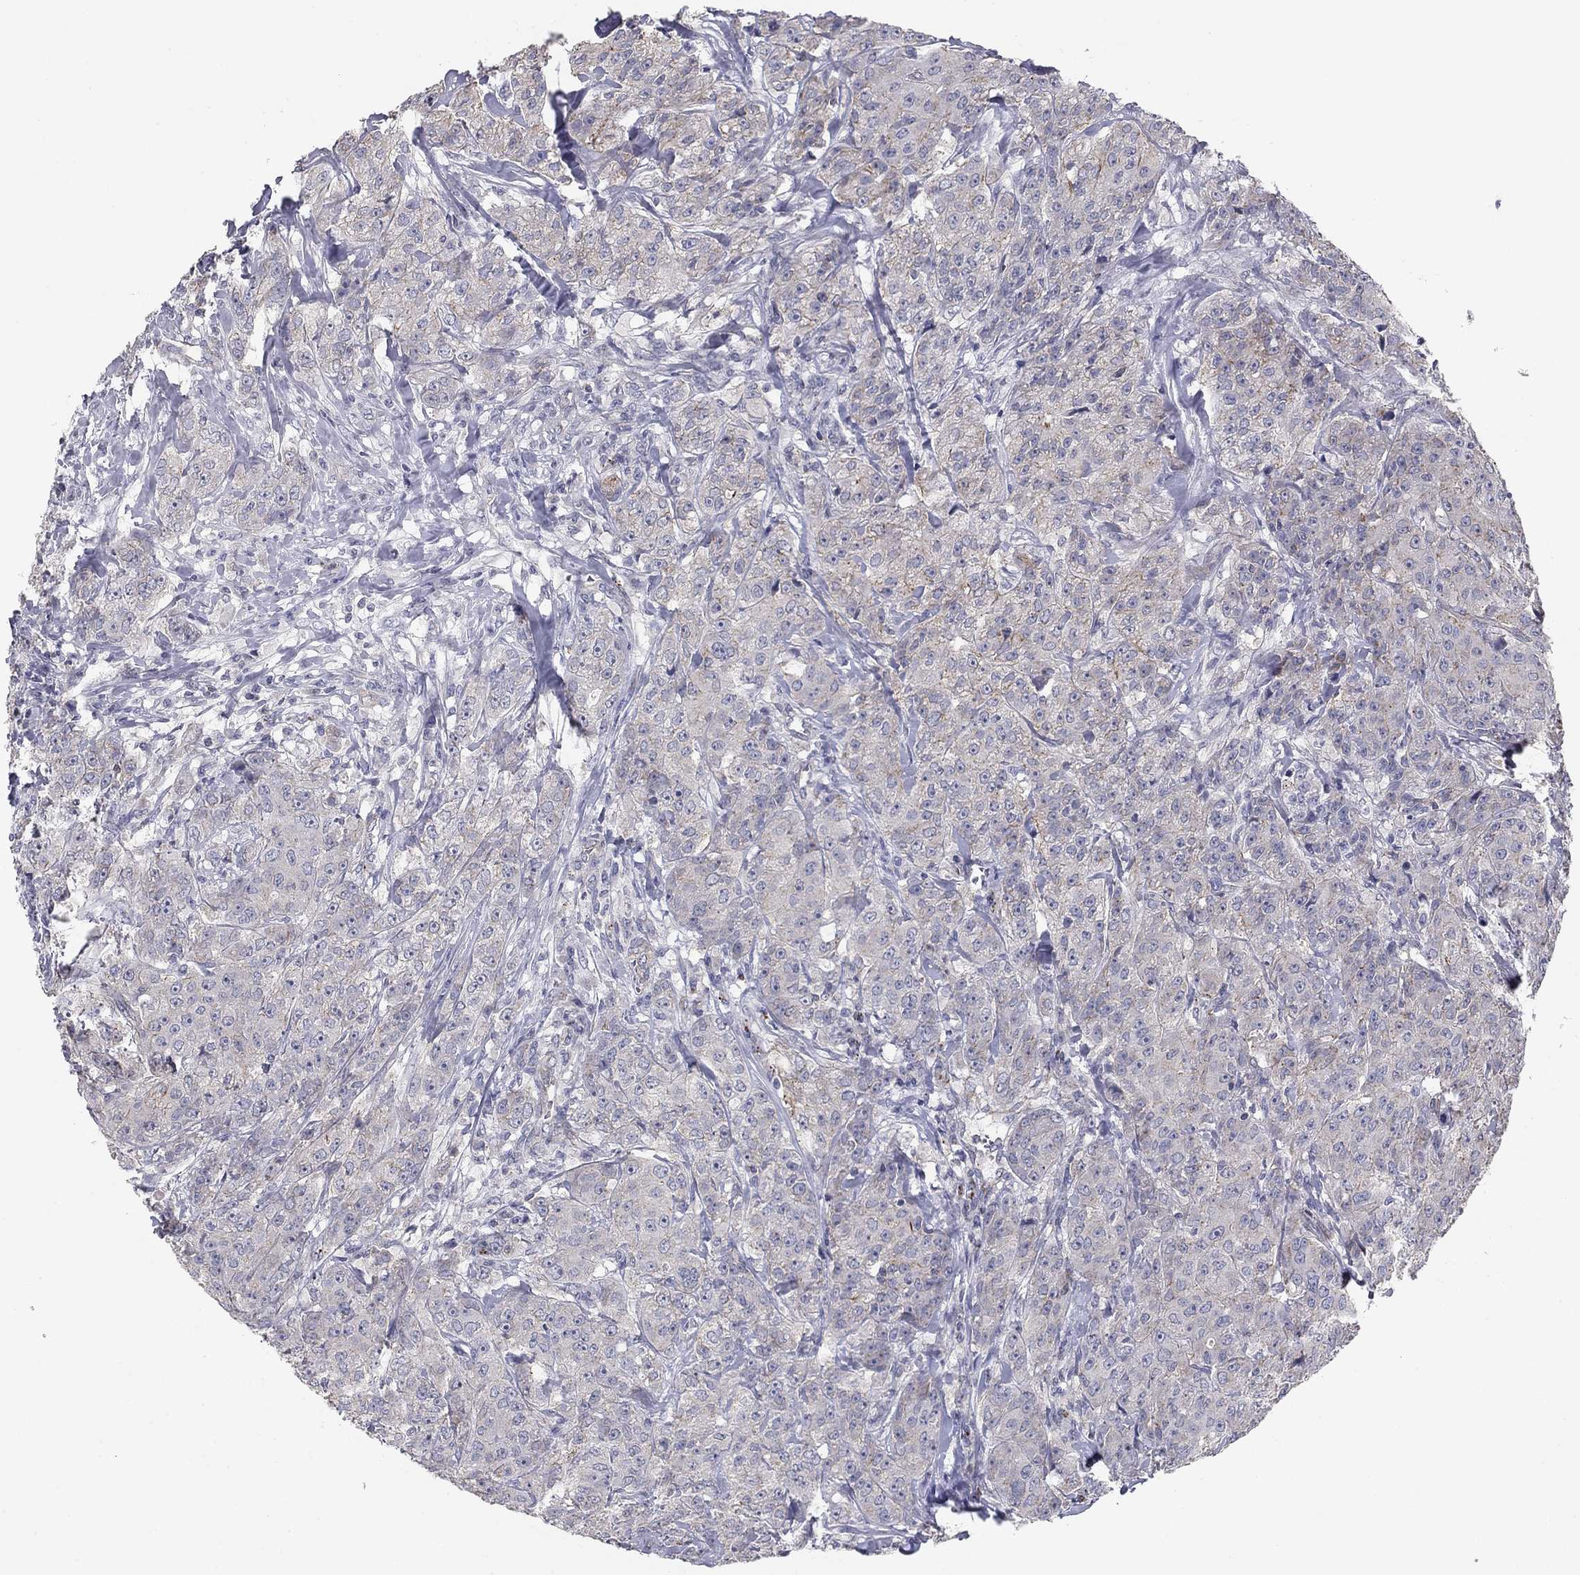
{"staining": {"intensity": "negative", "quantity": "none", "location": "none"}, "tissue": "breast cancer", "cell_type": "Tumor cells", "image_type": "cancer", "snomed": [{"axis": "morphology", "description": "Duct carcinoma"}, {"axis": "topography", "description": "Breast"}], "caption": "DAB (3,3'-diaminobenzidine) immunohistochemical staining of breast cancer (infiltrating ductal carcinoma) exhibits no significant expression in tumor cells.", "gene": "SEPTIN3", "patient": {"sex": "female", "age": 43}}